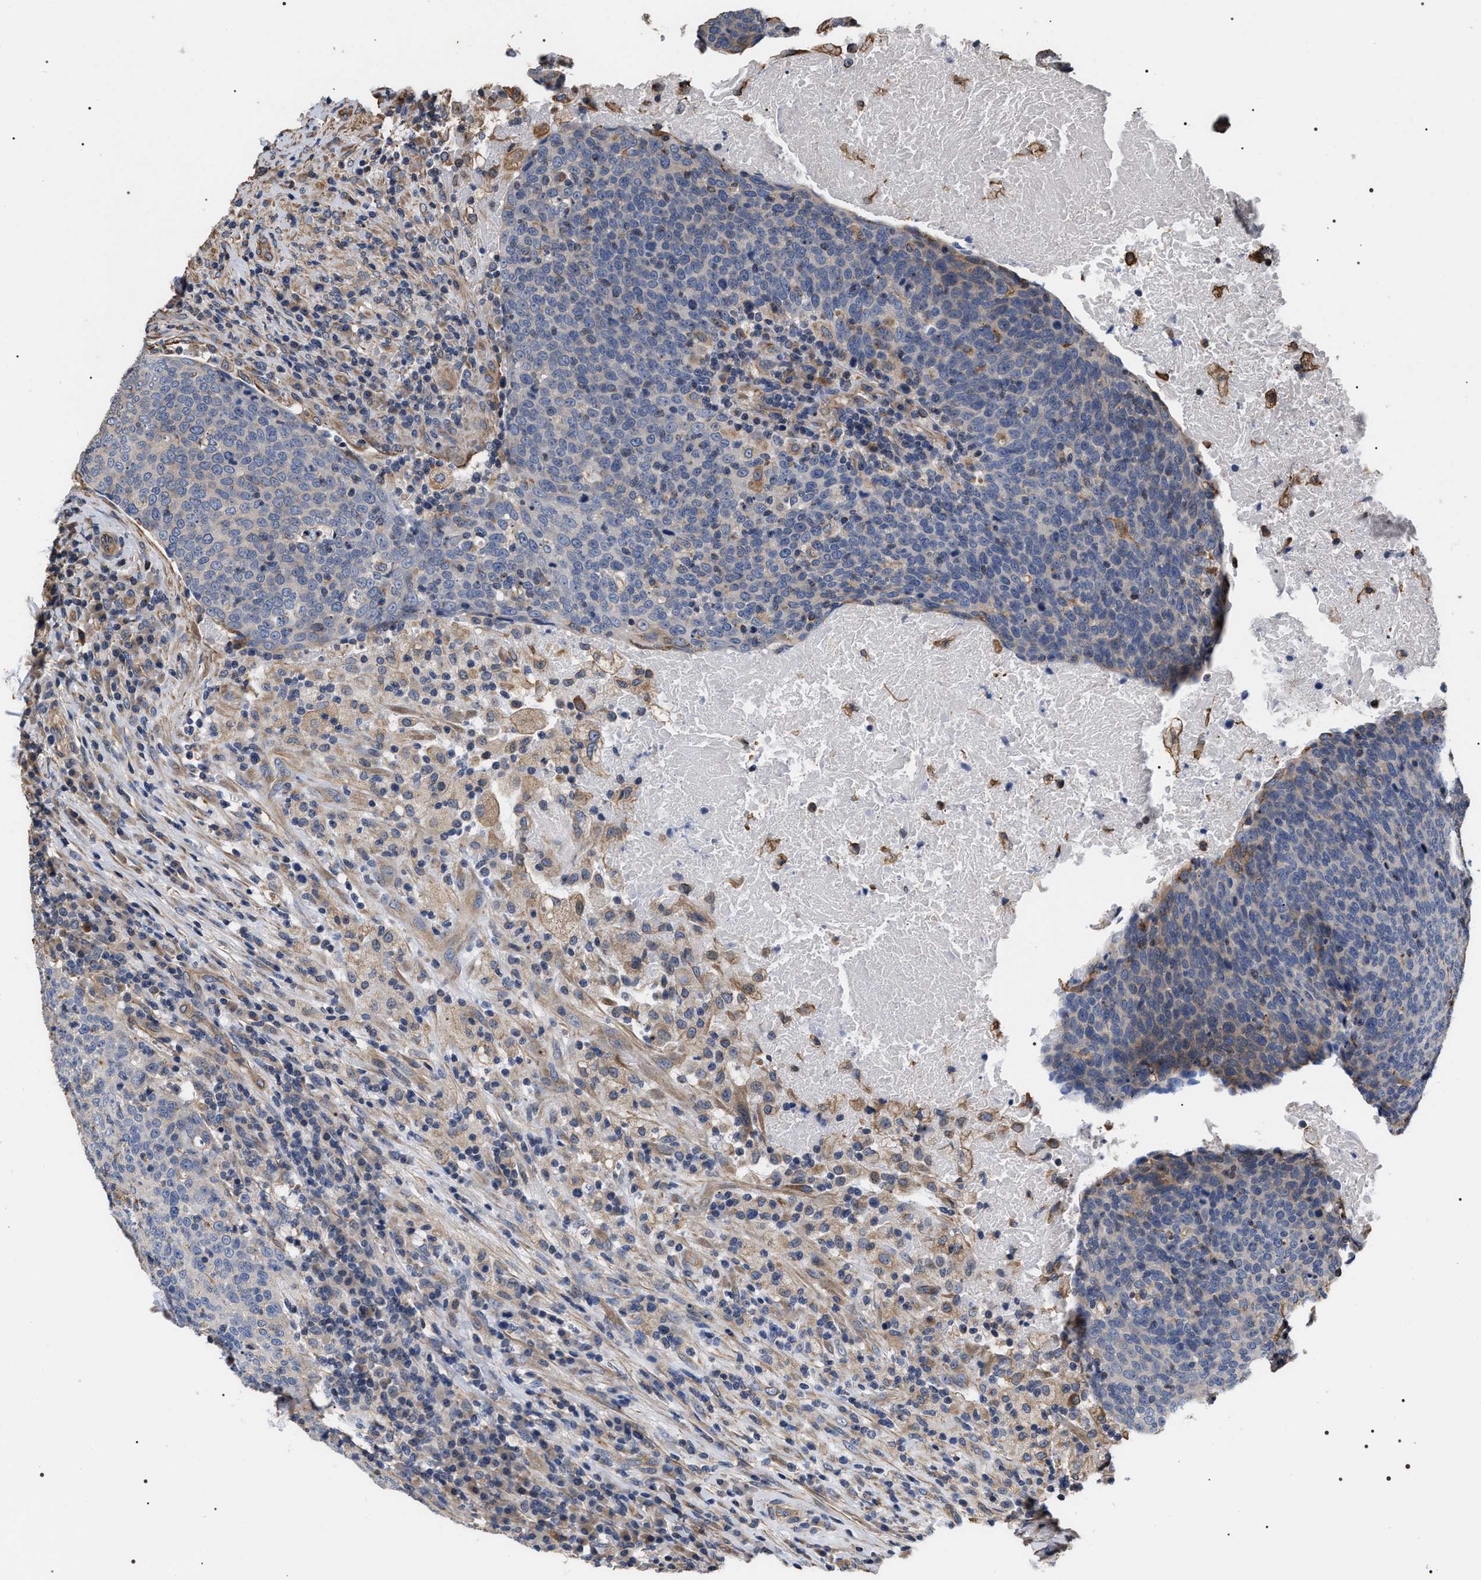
{"staining": {"intensity": "weak", "quantity": "<25%", "location": "cytoplasmic/membranous"}, "tissue": "head and neck cancer", "cell_type": "Tumor cells", "image_type": "cancer", "snomed": [{"axis": "morphology", "description": "Squamous cell carcinoma, NOS"}, {"axis": "morphology", "description": "Squamous cell carcinoma, metastatic, NOS"}, {"axis": "topography", "description": "Lymph node"}, {"axis": "topography", "description": "Head-Neck"}], "caption": "Image shows no protein expression in tumor cells of head and neck squamous cell carcinoma tissue.", "gene": "TSPAN33", "patient": {"sex": "male", "age": 62}}